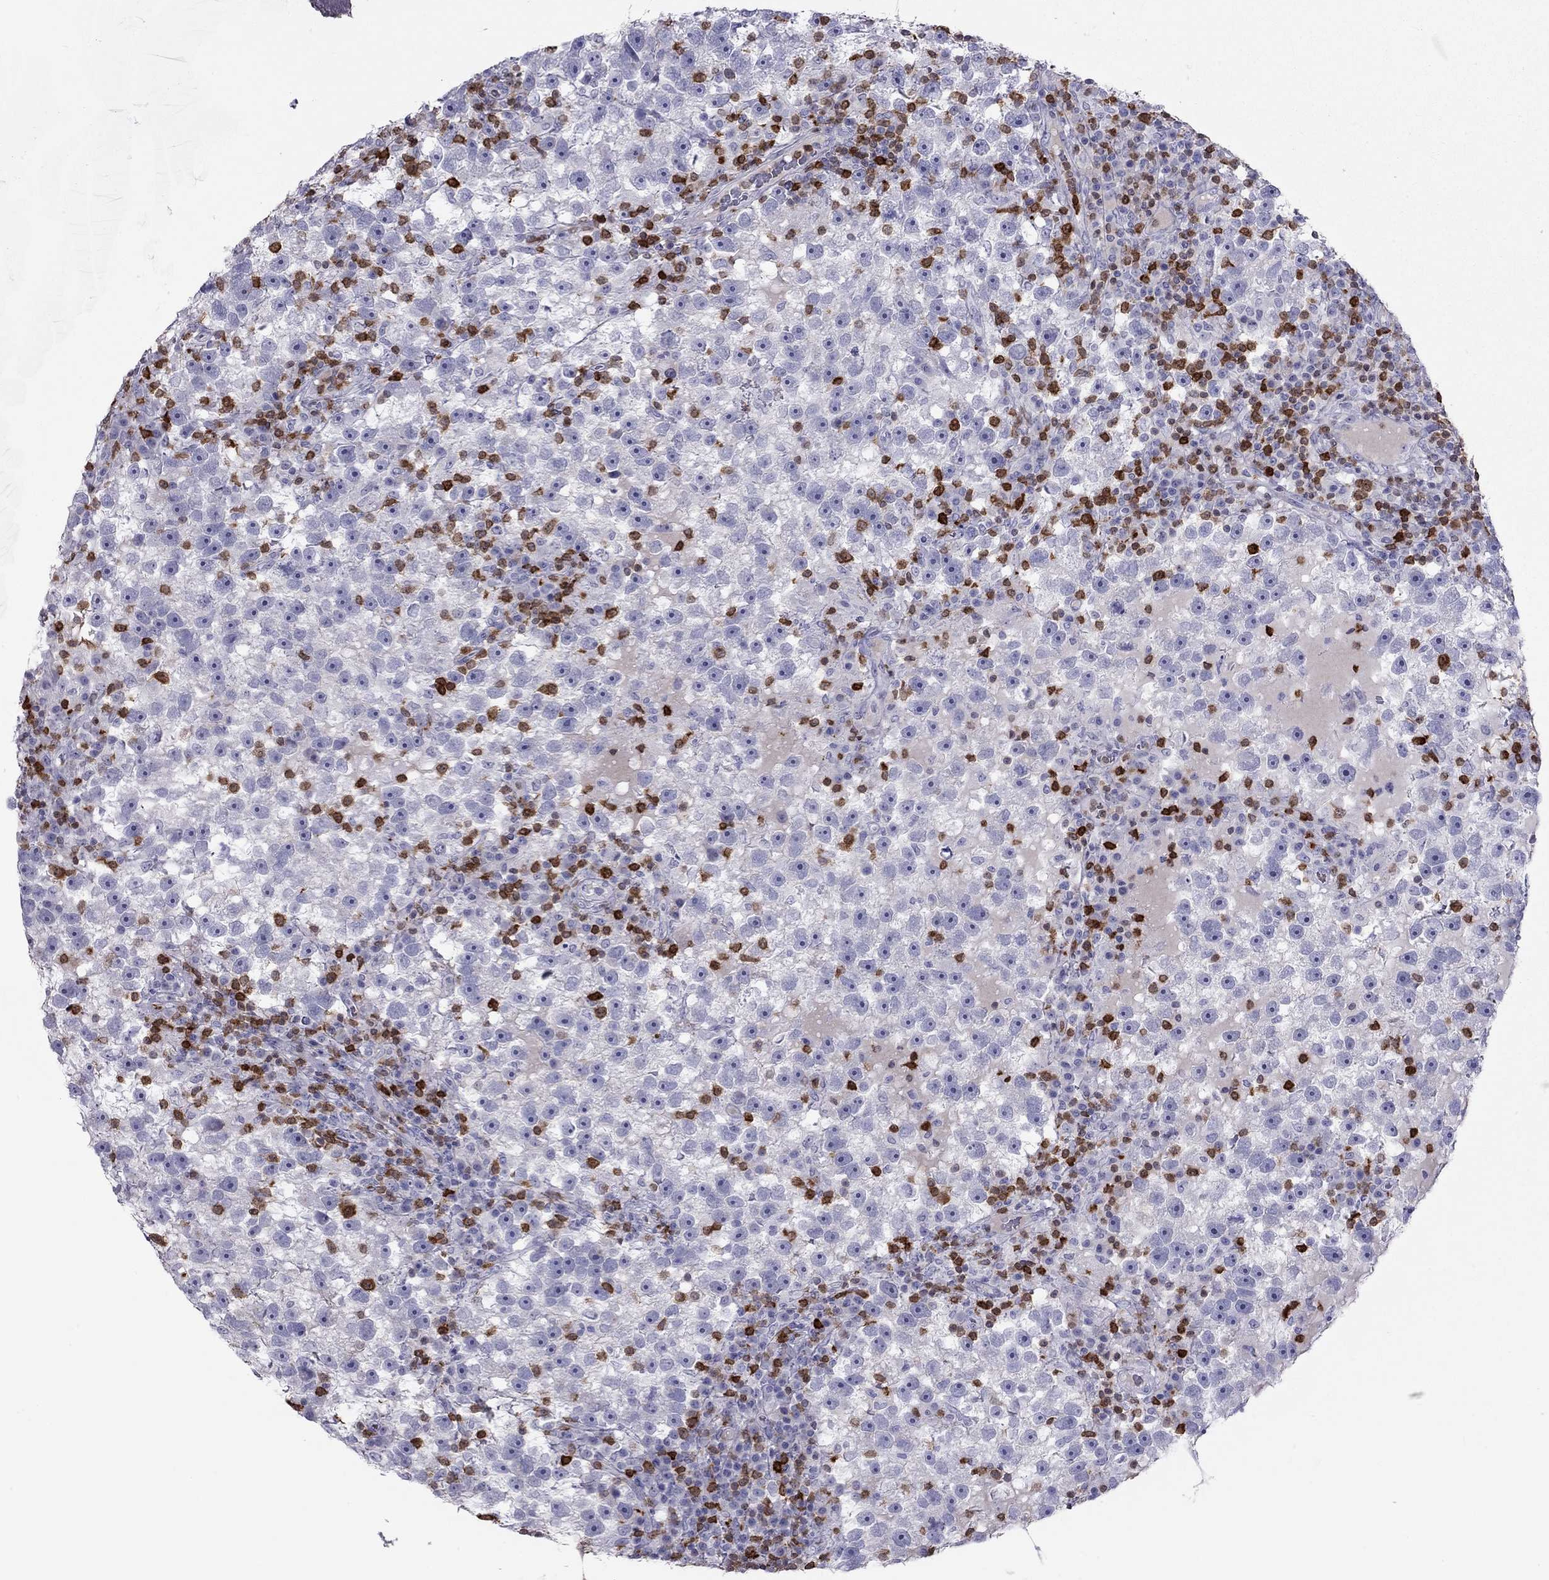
{"staining": {"intensity": "negative", "quantity": "none", "location": "none"}, "tissue": "testis cancer", "cell_type": "Tumor cells", "image_type": "cancer", "snomed": [{"axis": "morphology", "description": "Seminoma, NOS"}, {"axis": "topography", "description": "Testis"}], "caption": "The immunohistochemistry photomicrograph has no significant positivity in tumor cells of seminoma (testis) tissue. (Brightfield microscopy of DAB (3,3'-diaminobenzidine) immunohistochemistry (IHC) at high magnification).", "gene": "SH2D2A", "patient": {"sex": "male", "age": 47}}